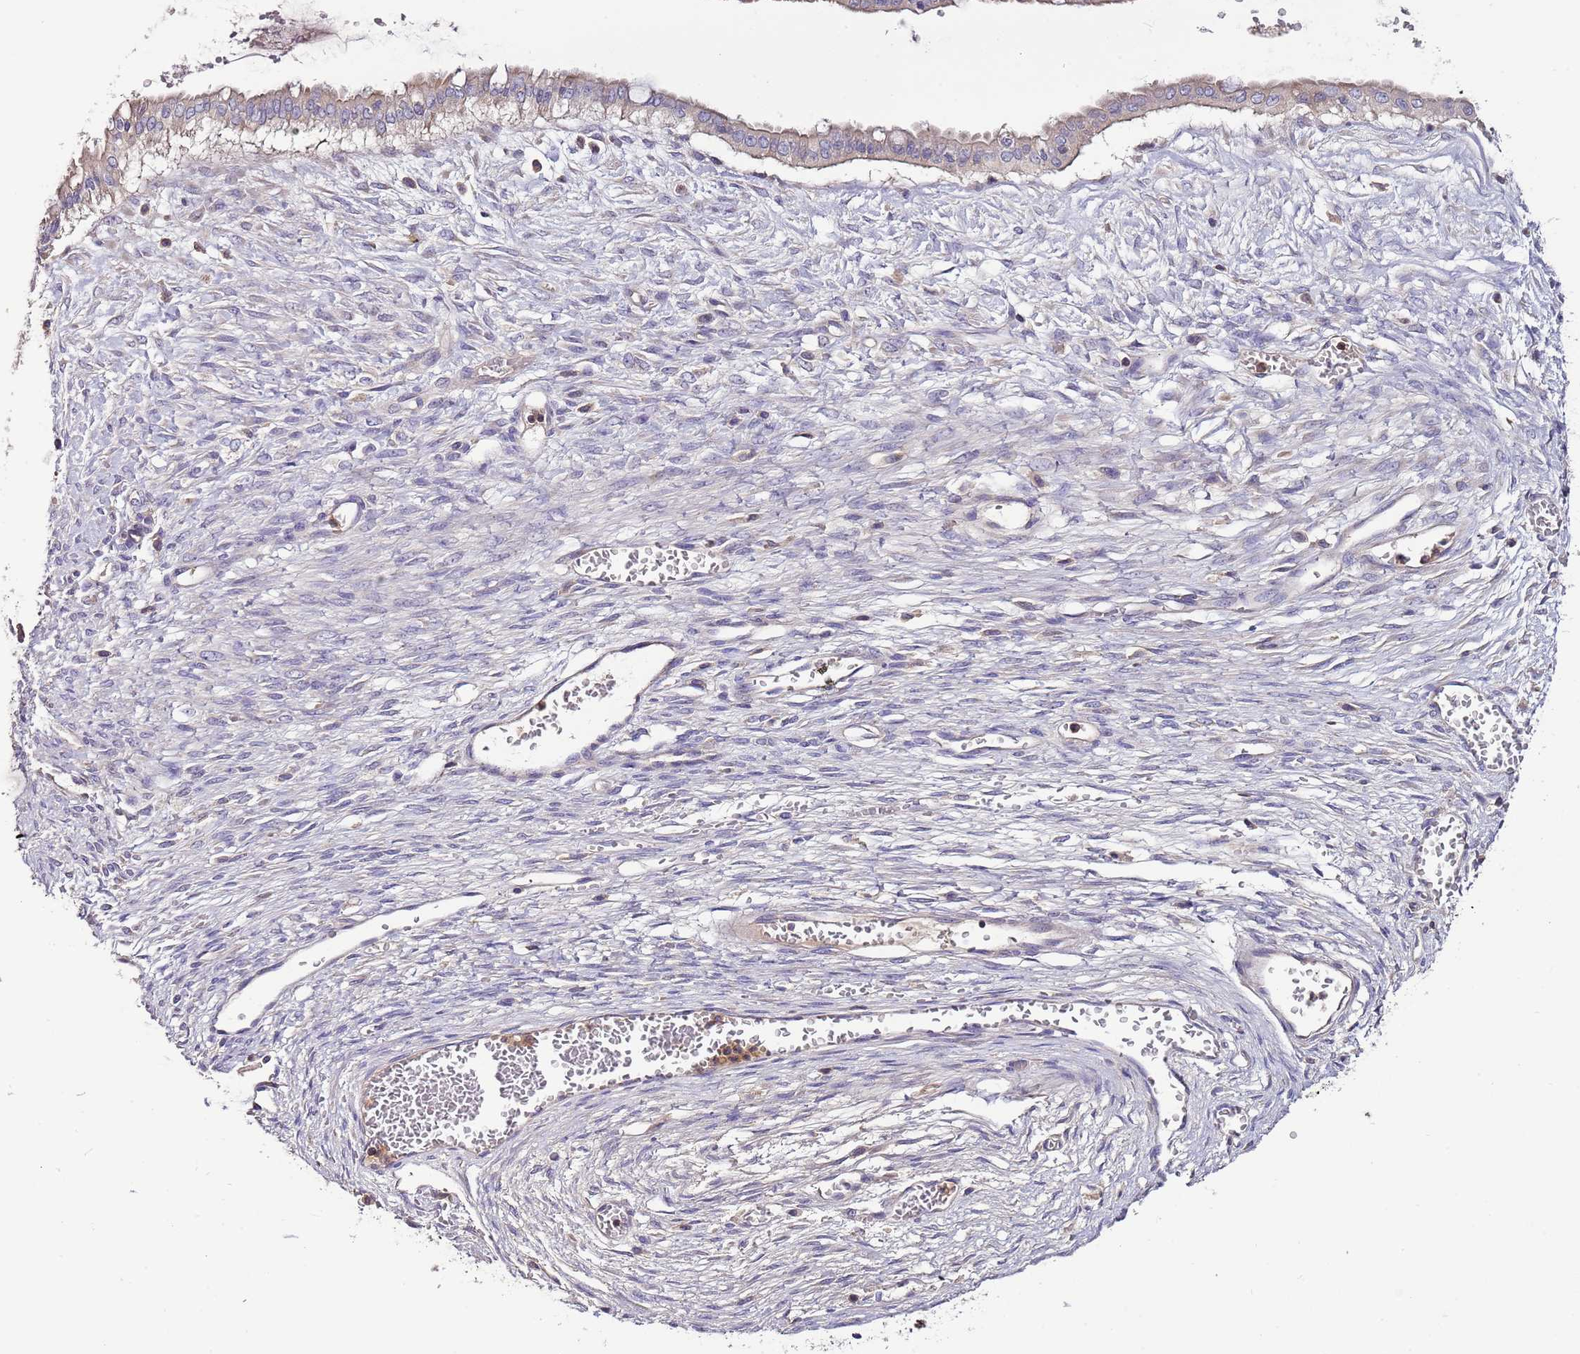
{"staining": {"intensity": "weak", "quantity": "<25%", "location": "cytoplasmic/membranous"}, "tissue": "ovarian cancer", "cell_type": "Tumor cells", "image_type": "cancer", "snomed": [{"axis": "morphology", "description": "Cystadenocarcinoma, mucinous, NOS"}, {"axis": "topography", "description": "Ovary"}], "caption": "This is an immunohistochemistry (IHC) histopathology image of mucinous cystadenocarcinoma (ovarian). There is no staining in tumor cells.", "gene": "IGIP", "patient": {"sex": "female", "age": 73}}